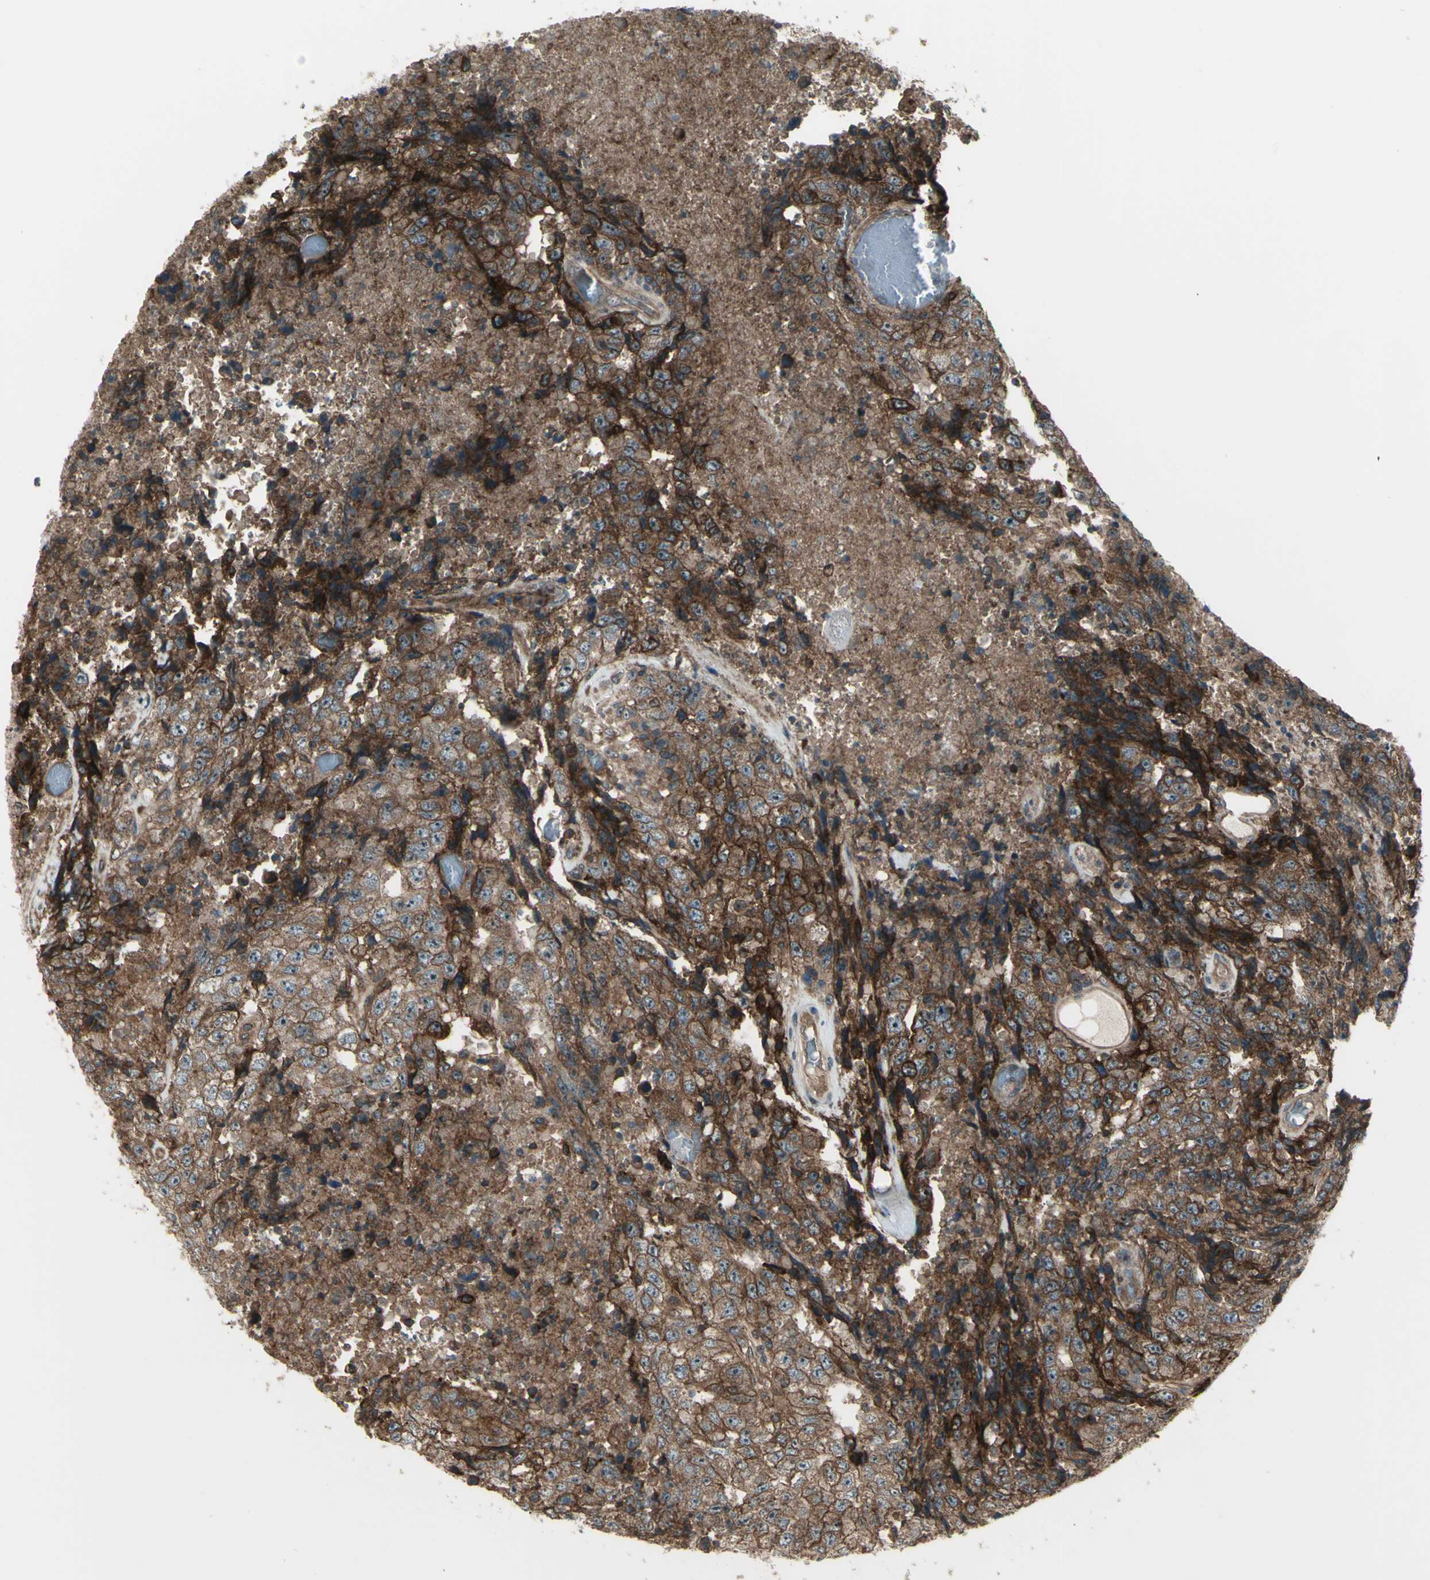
{"staining": {"intensity": "strong", "quantity": ">75%", "location": "cytoplasmic/membranous"}, "tissue": "testis cancer", "cell_type": "Tumor cells", "image_type": "cancer", "snomed": [{"axis": "morphology", "description": "Necrosis, NOS"}, {"axis": "morphology", "description": "Carcinoma, Embryonal, NOS"}, {"axis": "topography", "description": "Testis"}], "caption": "High-power microscopy captured an immunohistochemistry image of testis cancer, revealing strong cytoplasmic/membranous positivity in approximately >75% of tumor cells.", "gene": "FXYD5", "patient": {"sex": "male", "age": 19}}